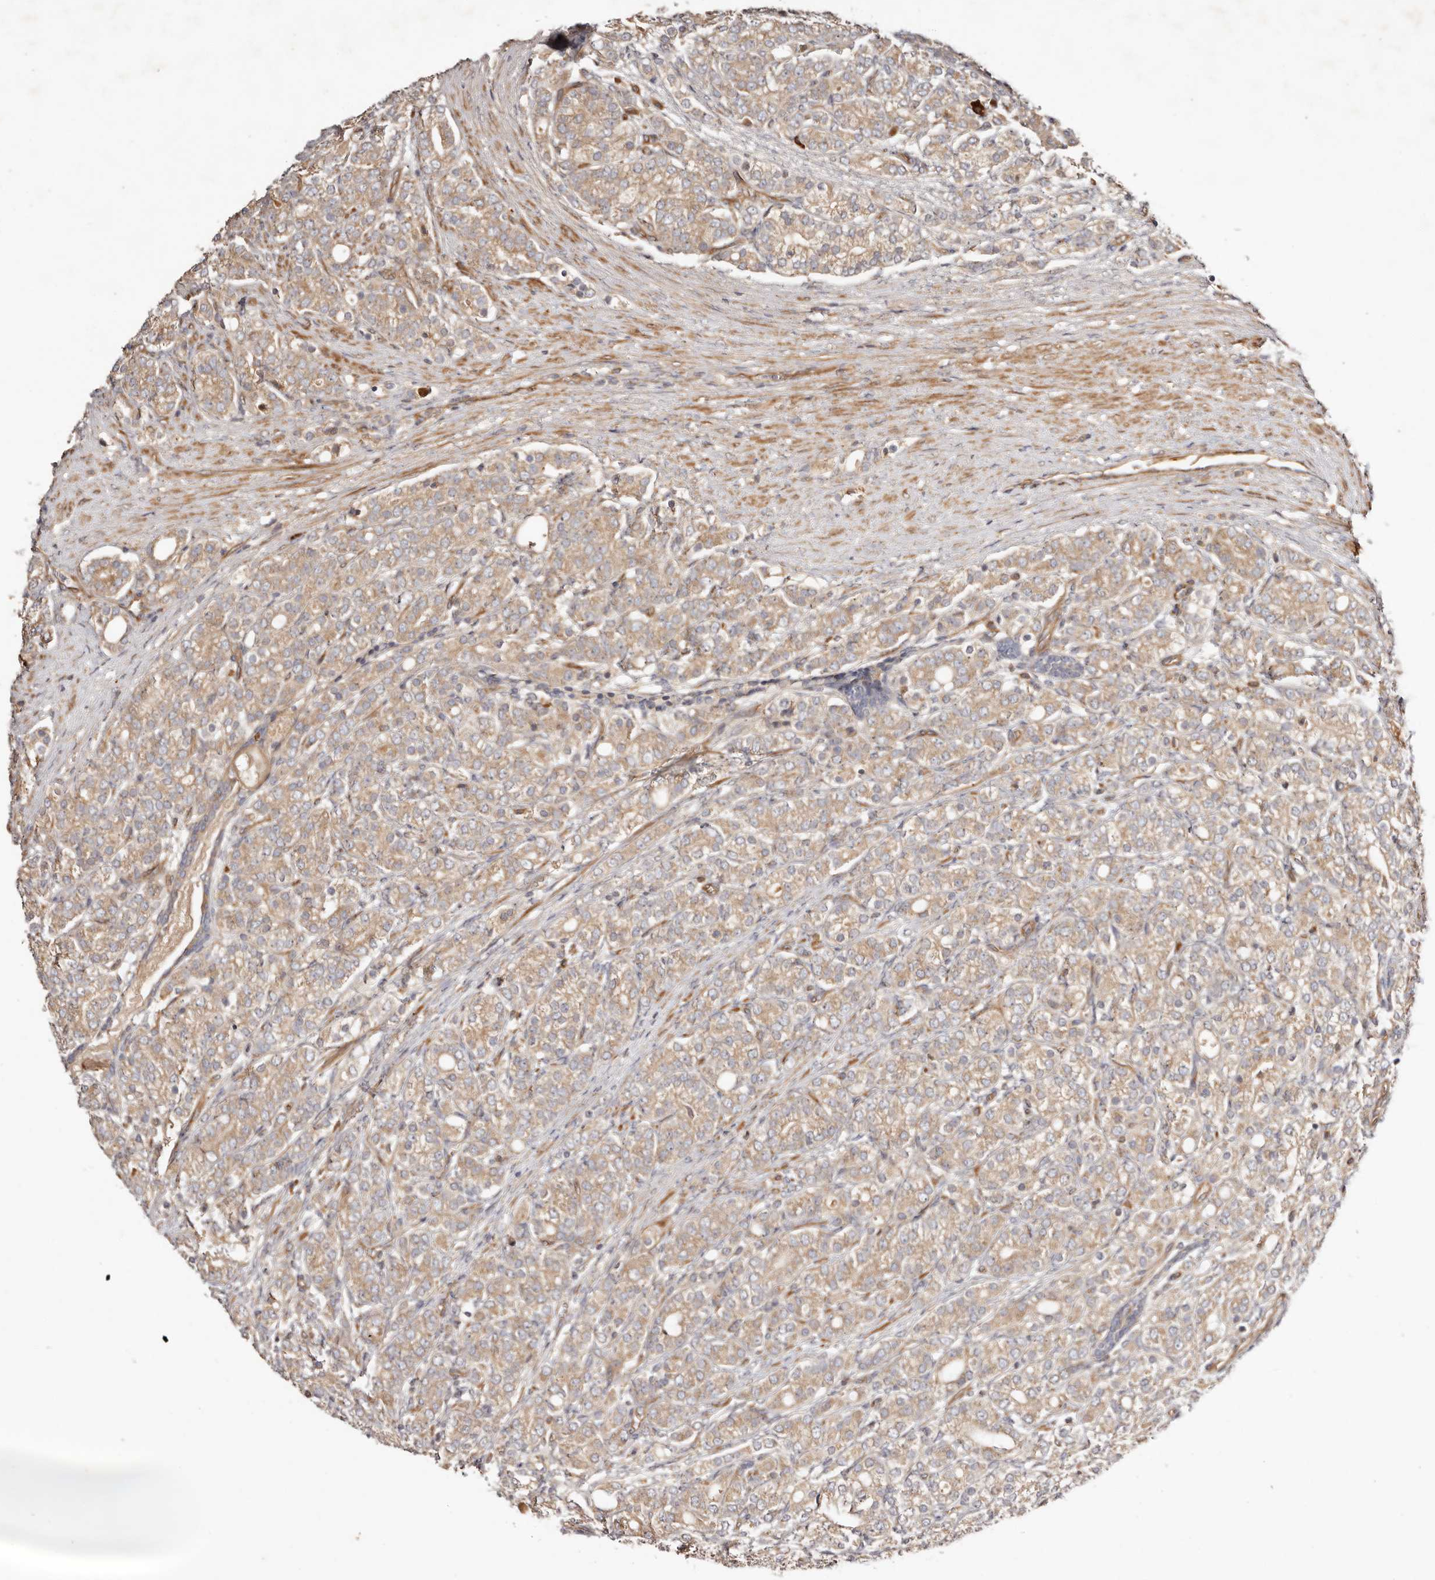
{"staining": {"intensity": "moderate", "quantity": ">75%", "location": "cytoplasmic/membranous"}, "tissue": "prostate cancer", "cell_type": "Tumor cells", "image_type": "cancer", "snomed": [{"axis": "morphology", "description": "Adenocarcinoma, High grade"}, {"axis": "topography", "description": "Prostate"}], "caption": "Immunohistochemical staining of prostate cancer exhibits medium levels of moderate cytoplasmic/membranous protein staining in approximately >75% of tumor cells.", "gene": "MACF1", "patient": {"sex": "male", "age": 57}}